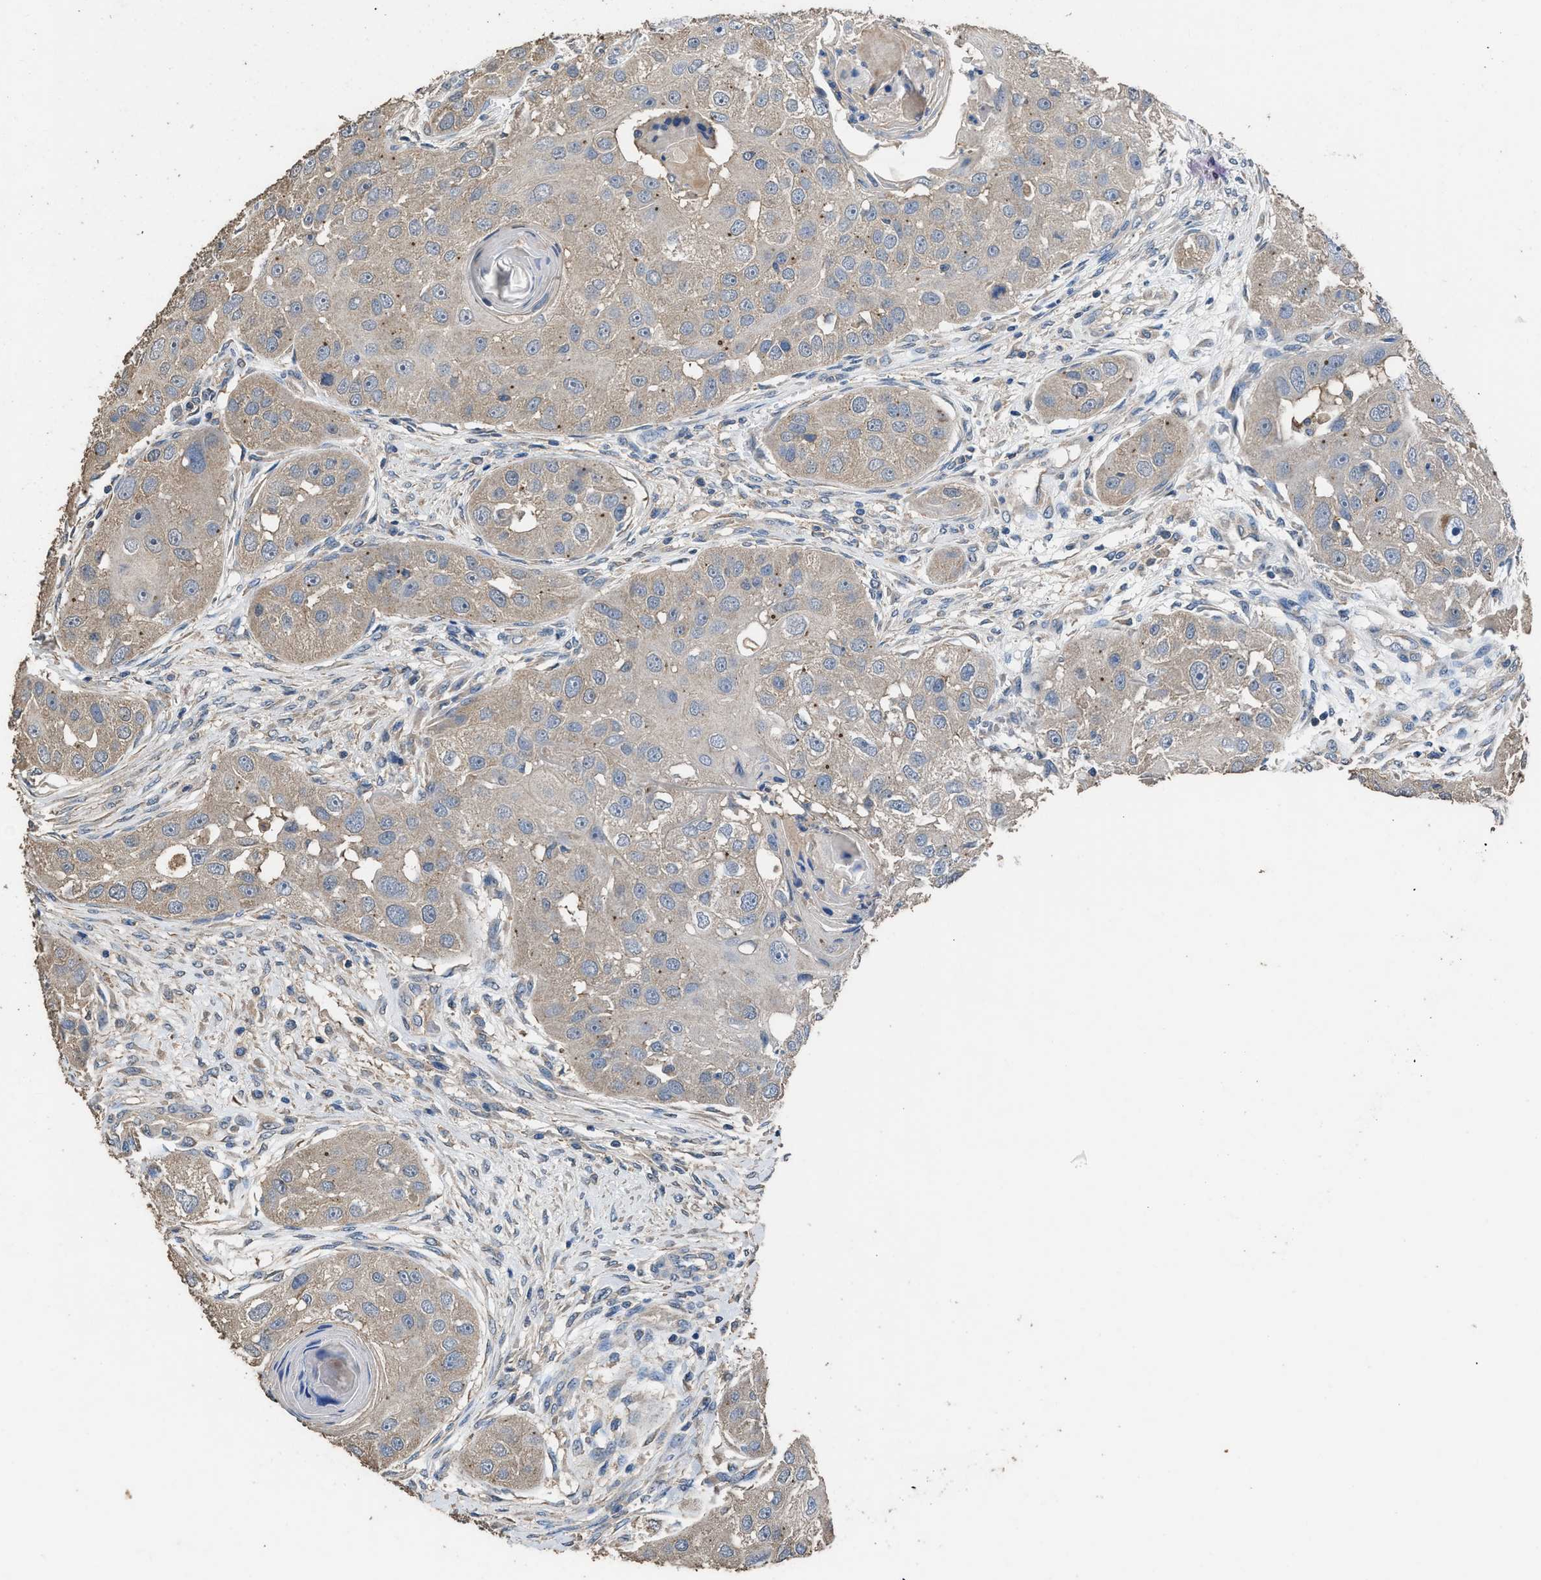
{"staining": {"intensity": "moderate", "quantity": "<25%", "location": "cytoplasmic/membranous"}, "tissue": "head and neck cancer", "cell_type": "Tumor cells", "image_type": "cancer", "snomed": [{"axis": "morphology", "description": "Normal tissue, NOS"}, {"axis": "morphology", "description": "Squamous cell carcinoma, NOS"}, {"axis": "topography", "description": "Skeletal muscle"}, {"axis": "topography", "description": "Head-Neck"}], "caption": "Head and neck squamous cell carcinoma stained with IHC exhibits moderate cytoplasmic/membranous staining in approximately <25% of tumor cells.", "gene": "ITSN1", "patient": {"sex": "male", "age": 51}}